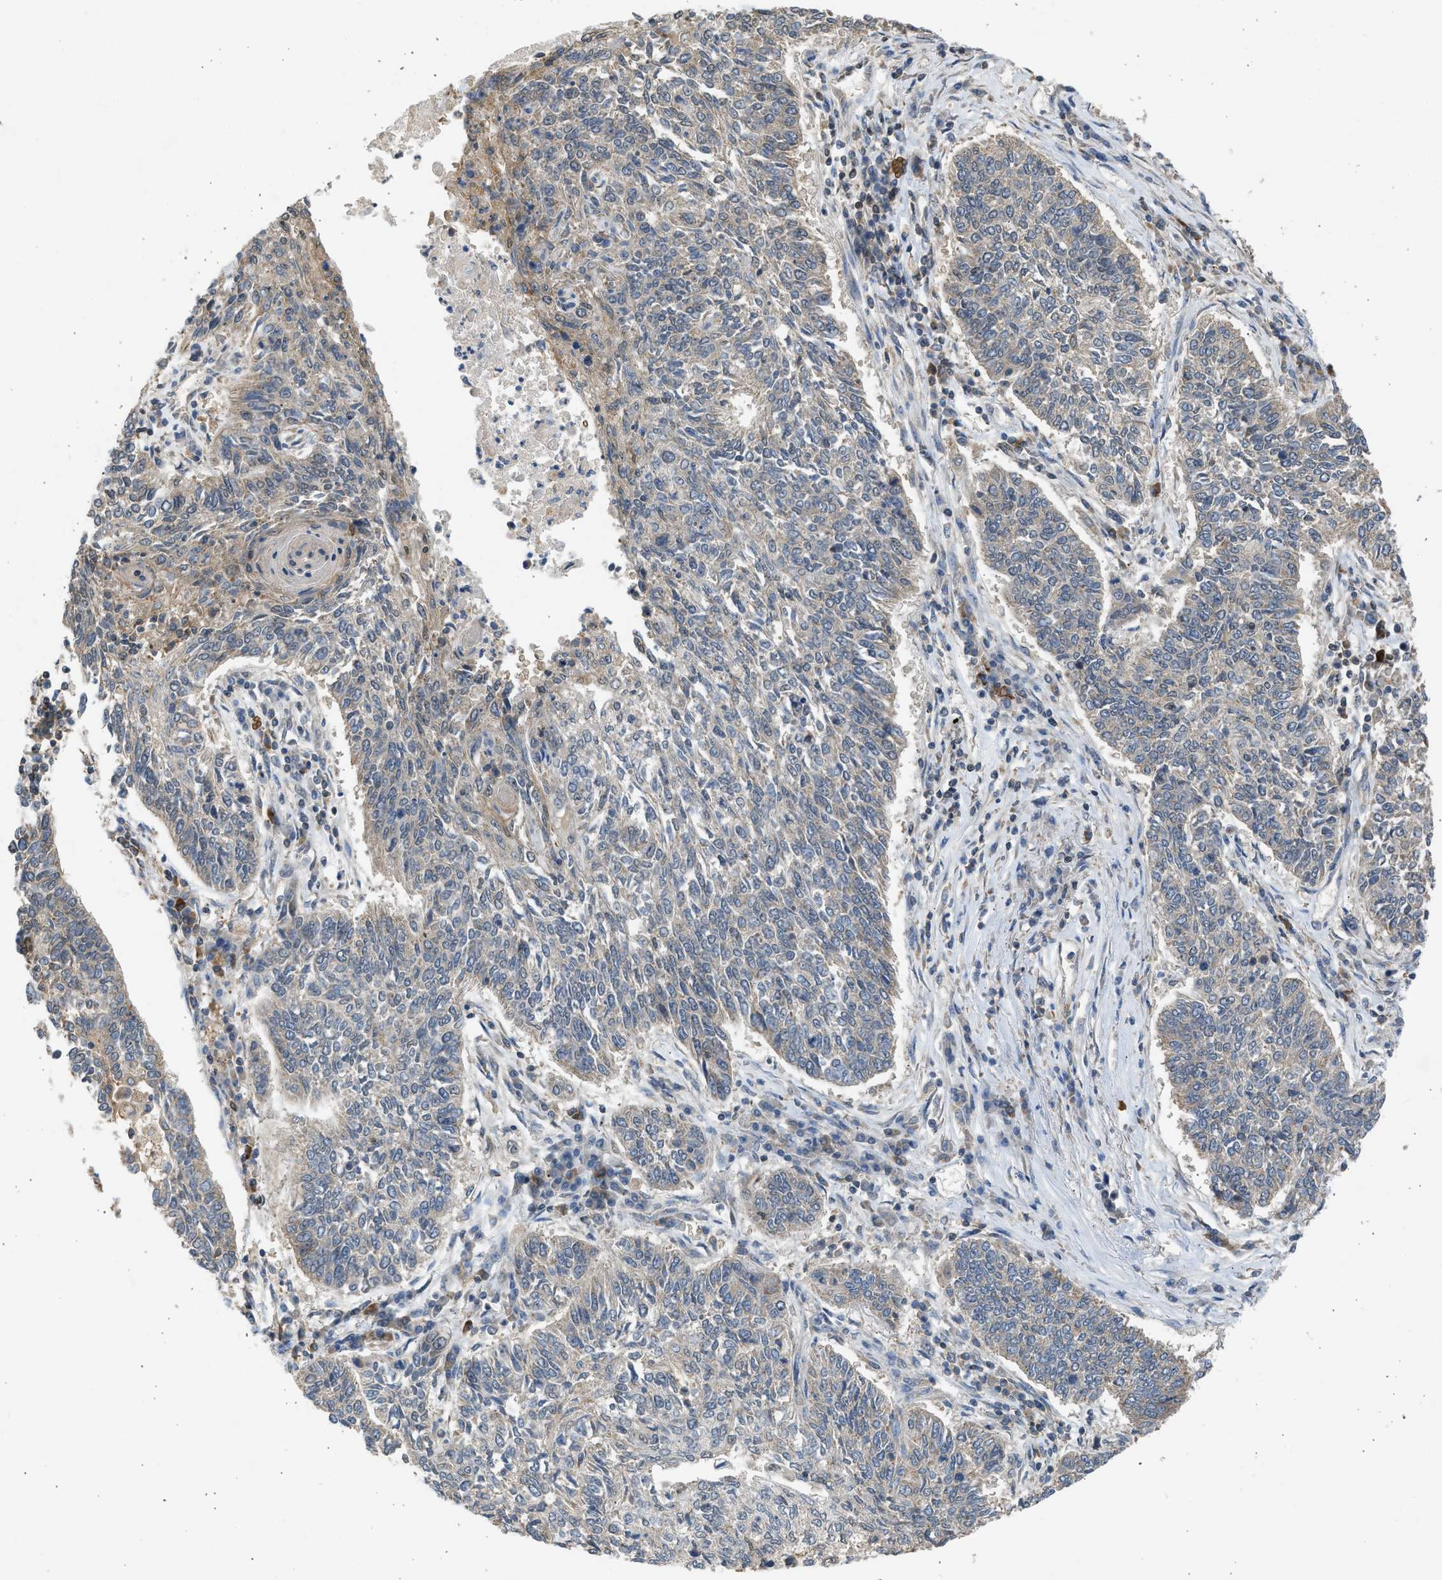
{"staining": {"intensity": "weak", "quantity": "<25%", "location": "cytoplasmic/membranous"}, "tissue": "lung cancer", "cell_type": "Tumor cells", "image_type": "cancer", "snomed": [{"axis": "morphology", "description": "Normal tissue, NOS"}, {"axis": "morphology", "description": "Squamous cell carcinoma, NOS"}, {"axis": "topography", "description": "Cartilage tissue"}, {"axis": "topography", "description": "Bronchus"}, {"axis": "topography", "description": "Lung"}], "caption": "High power microscopy photomicrograph of an immunohistochemistry image of lung squamous cell carcinoma, revealing no significant positivity in tumor cells.", "gene": "CYP1A1", "patient": {"sex": "female", "age": 49}}